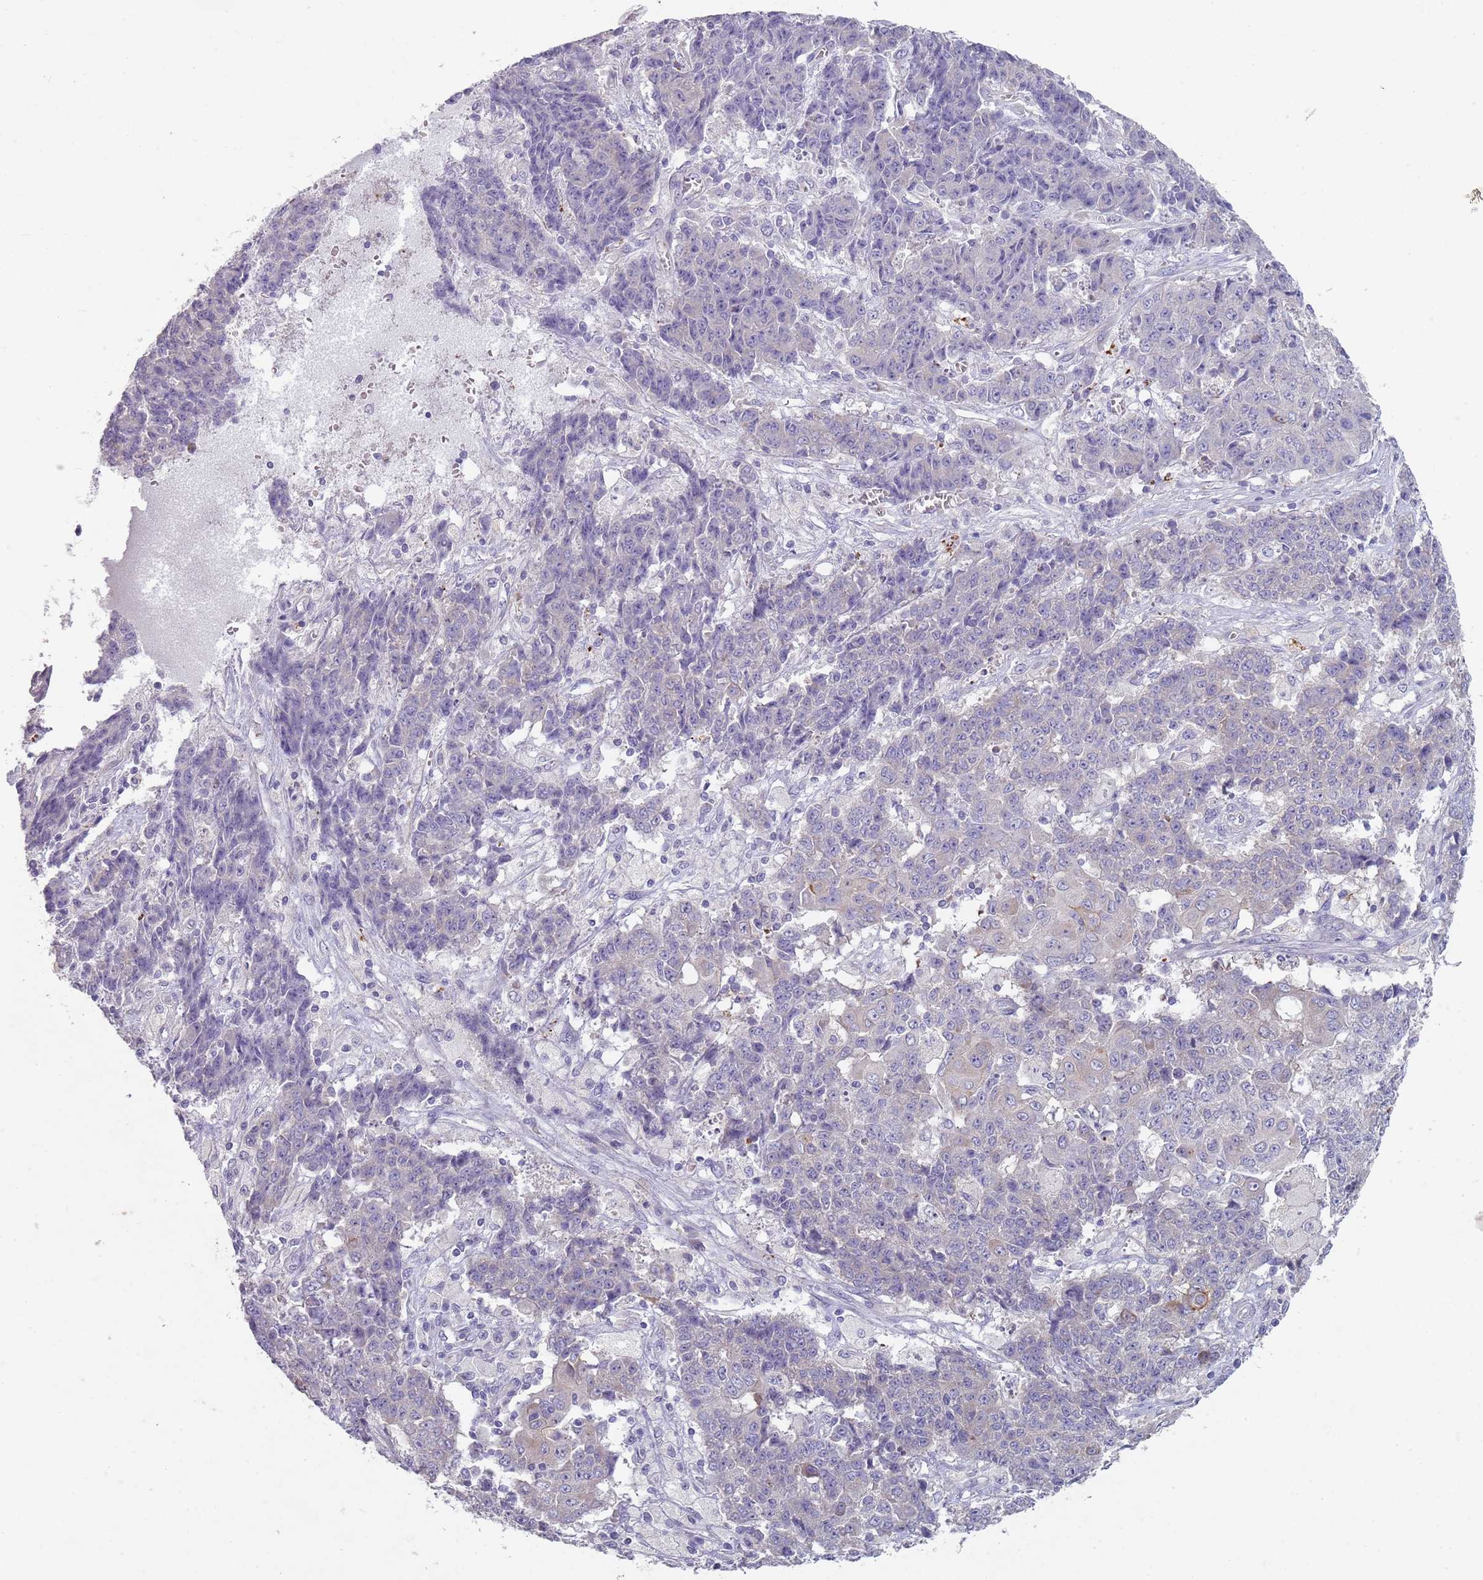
{"staining": {"intensity": "negative", "quantity": "none", "location": "none"}, "tissue": "ovarian cancer", "cell_type": "Tumor cells", "image_type": "cancer", "snomed": [{"axis": "morphology", "description": "Carcinoma, endometroid"}, {"axis": "topography", "description": "Ovary"}], "caption": "The immunohistochemistry micrograph has no significant positivity in tumor cells of ovarian endometroid carcinoma tissue.", "gene": "ZNF583", "patient": {"sex": "female", "age": 42}}